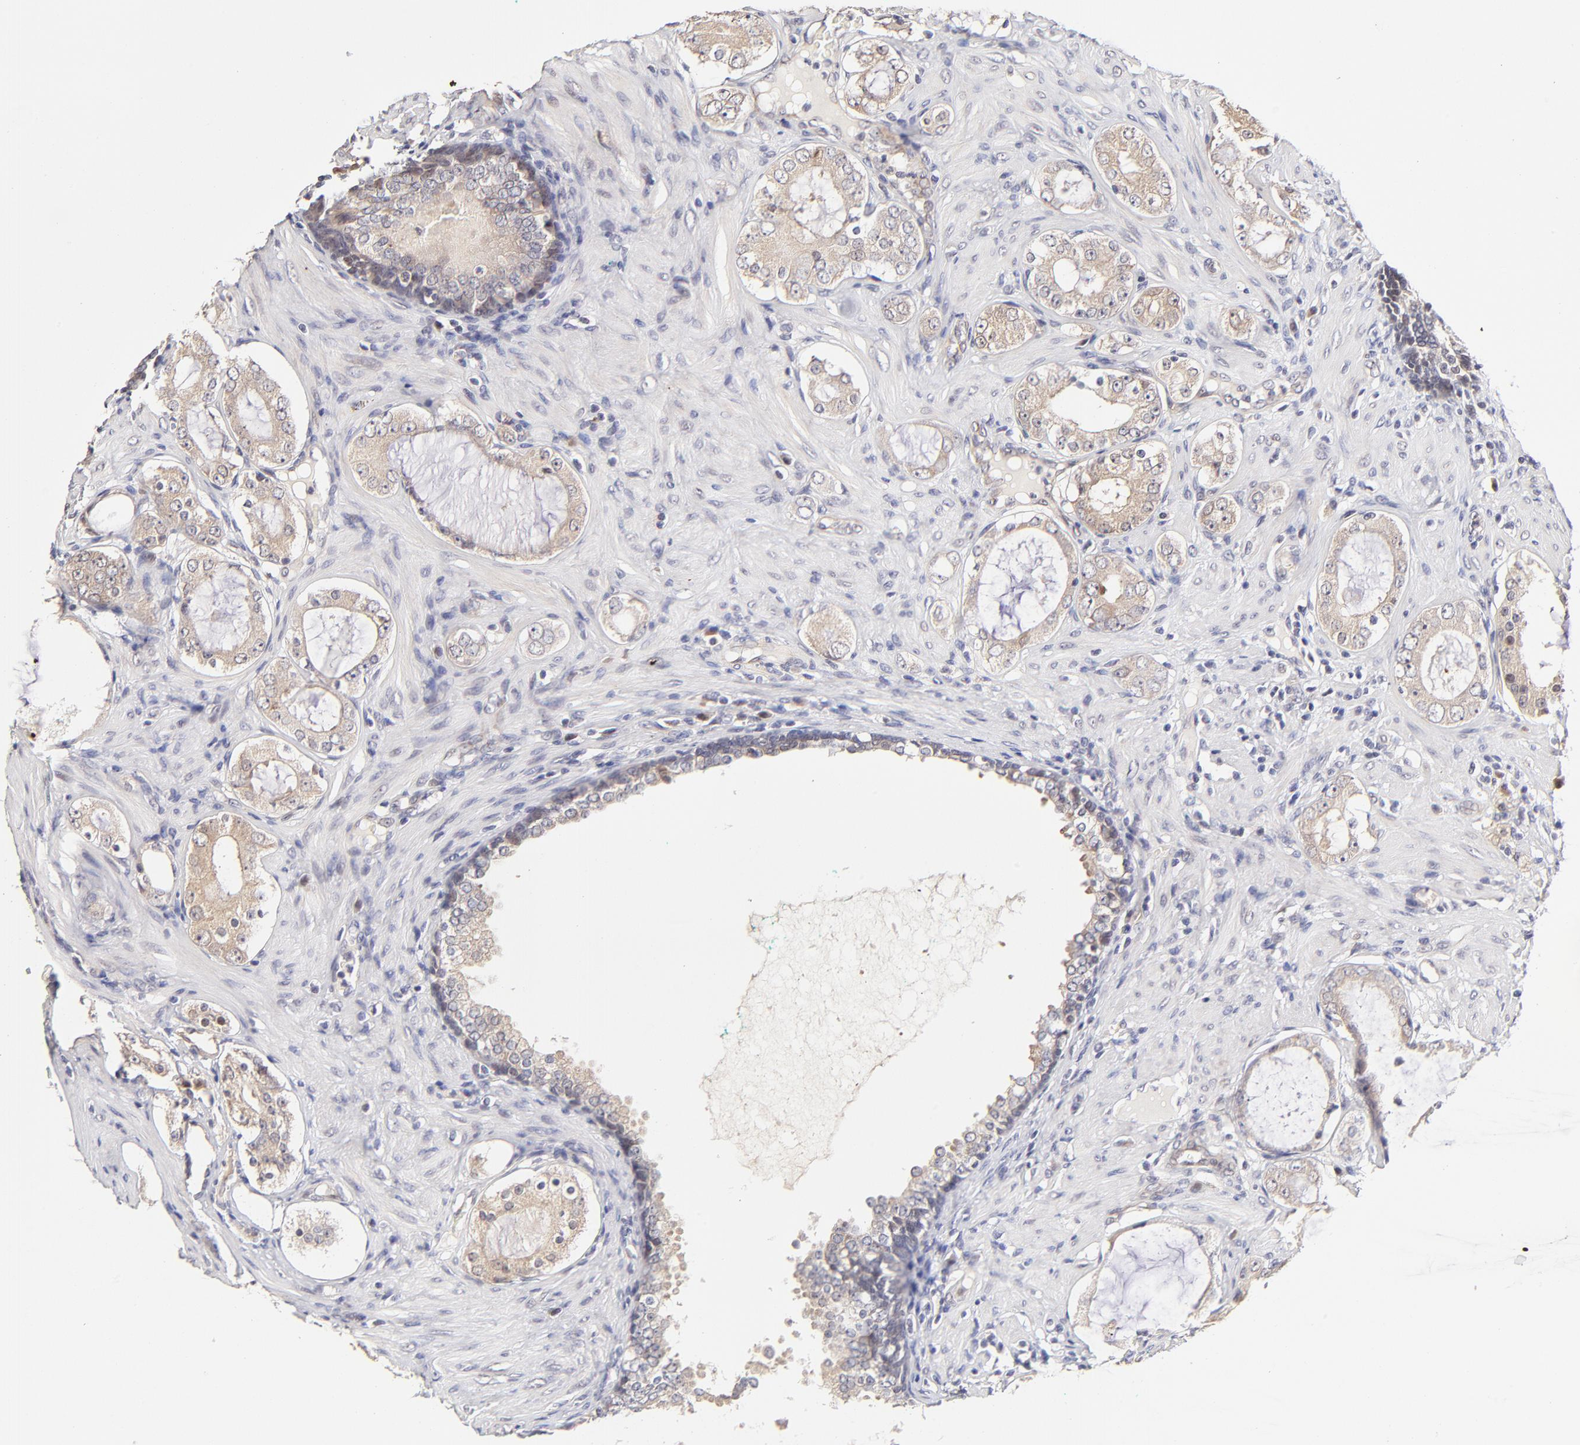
{"staining": {"intensity": "moderate", "quantity": ">75%", "location": "cytoplasmic/membranous"}, "tissue": "prostate cancer", "cell_type": "Tumor cells", "image_type": "cancer", "snomed": [{"axis": "morphology", "description": "Adenocarcinoma, Medium grade"}, {"axis": "topography", "description": "Prostate"}], "caption": "Tumor cells demonstrate moderate cytoplasmic/membranous positivity in approximately >75% of cells in prostate adenocarcinoma (medium-grade).", "gene": "ZNF10", "patient": {"sex": "male", "age": 73}}